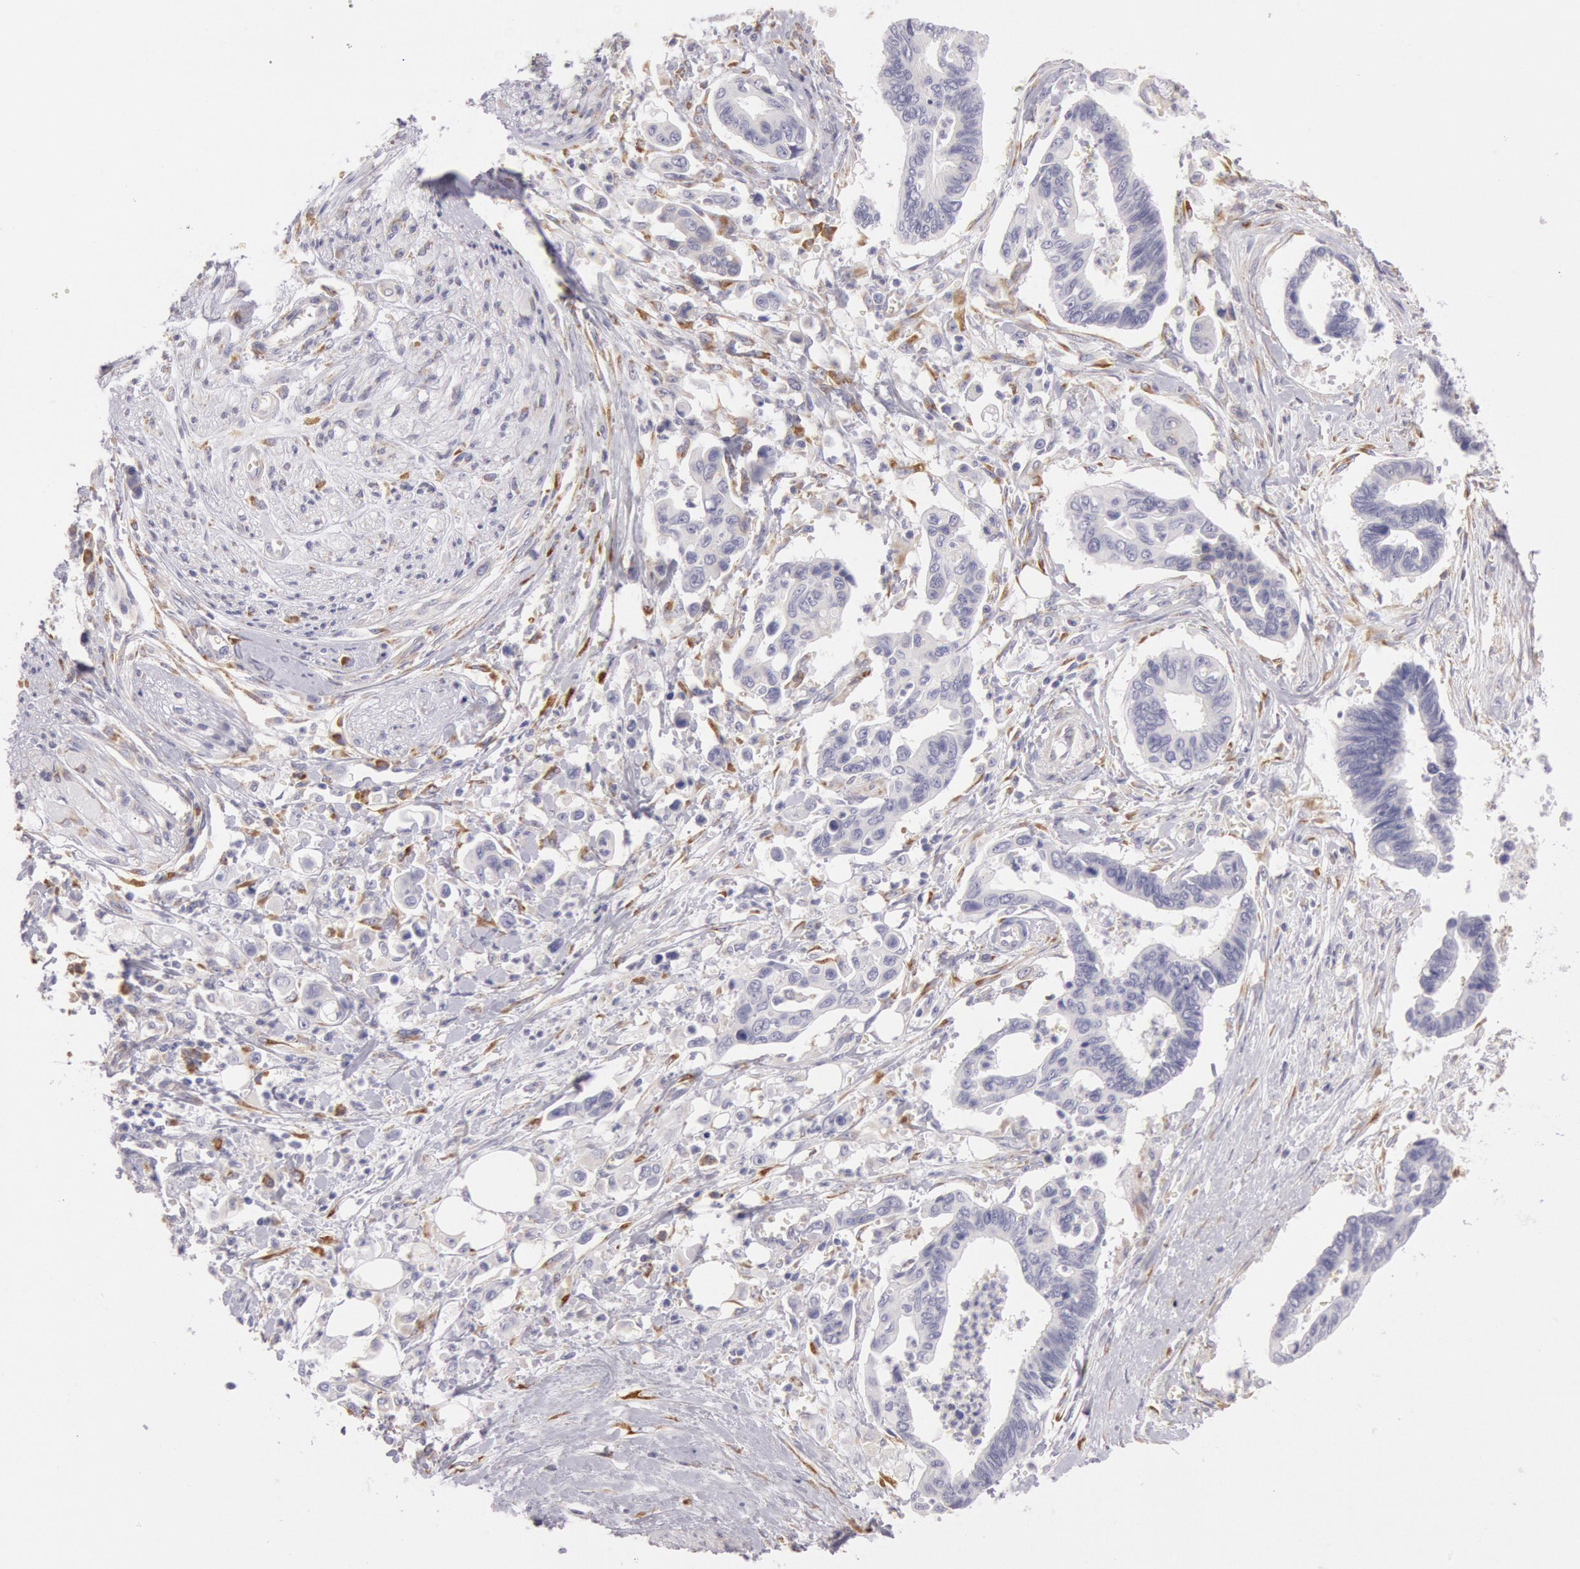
{"staining": {"intensity": "negative", "quantity": "none", "location": "none"}, "tissue": "pancreatic cancer", "cell_type": "Tumor cells", "image_type": "cancer", "snomed": [{"axis": "morphology", "description": "Adenocarcinoma, NOS"}, {"axis": "topography", "description": "Pancreas"}], "caption": "Tumor cells are negative for brown protein staining in adenocarcinoma (pancreatic).", "gene": "CIDEB", "patient": {"sex": "female", "age": 70}}